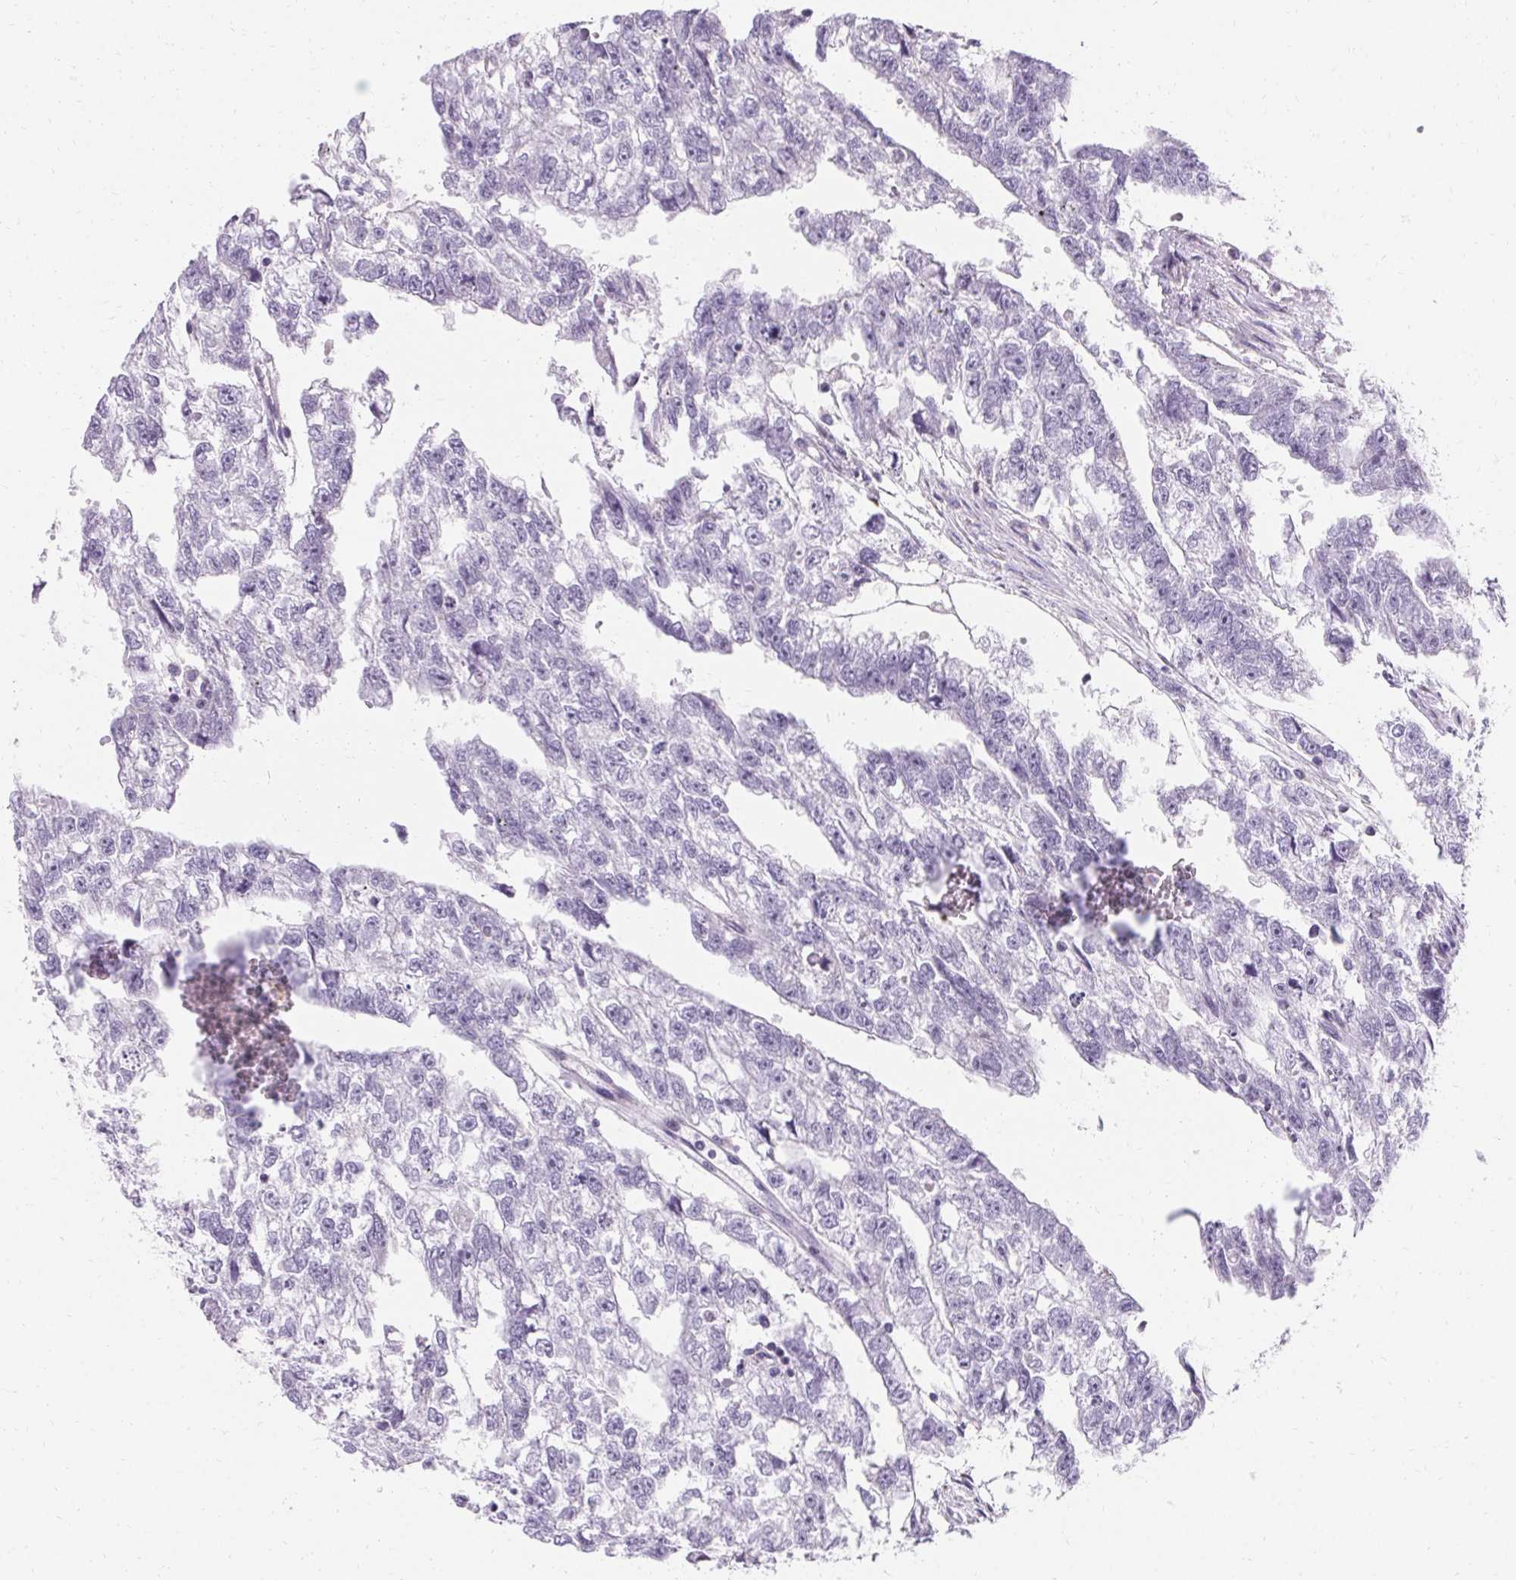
{"staining": {"intensity": "negative", "quantity": "none", "location": "none"}, "tissue": "testis cancer", "cell_type": "Tumor cells", "image_type": "cancer", "snomed": [{"axis": "morphology", "description": "Carcinoma, Embryonal, NOS"}, {"axis": "morphology", "description": "Teratoma, malignant, NOS"}, {"axis": "topography", "description": "Testis"}], "caption": "The photomicrograph exhibits no significant positivity in tumor cells of testis teratoma (malignant).", "gene": "ASGR2", "patient": {"sex": "male", "age": 44}}